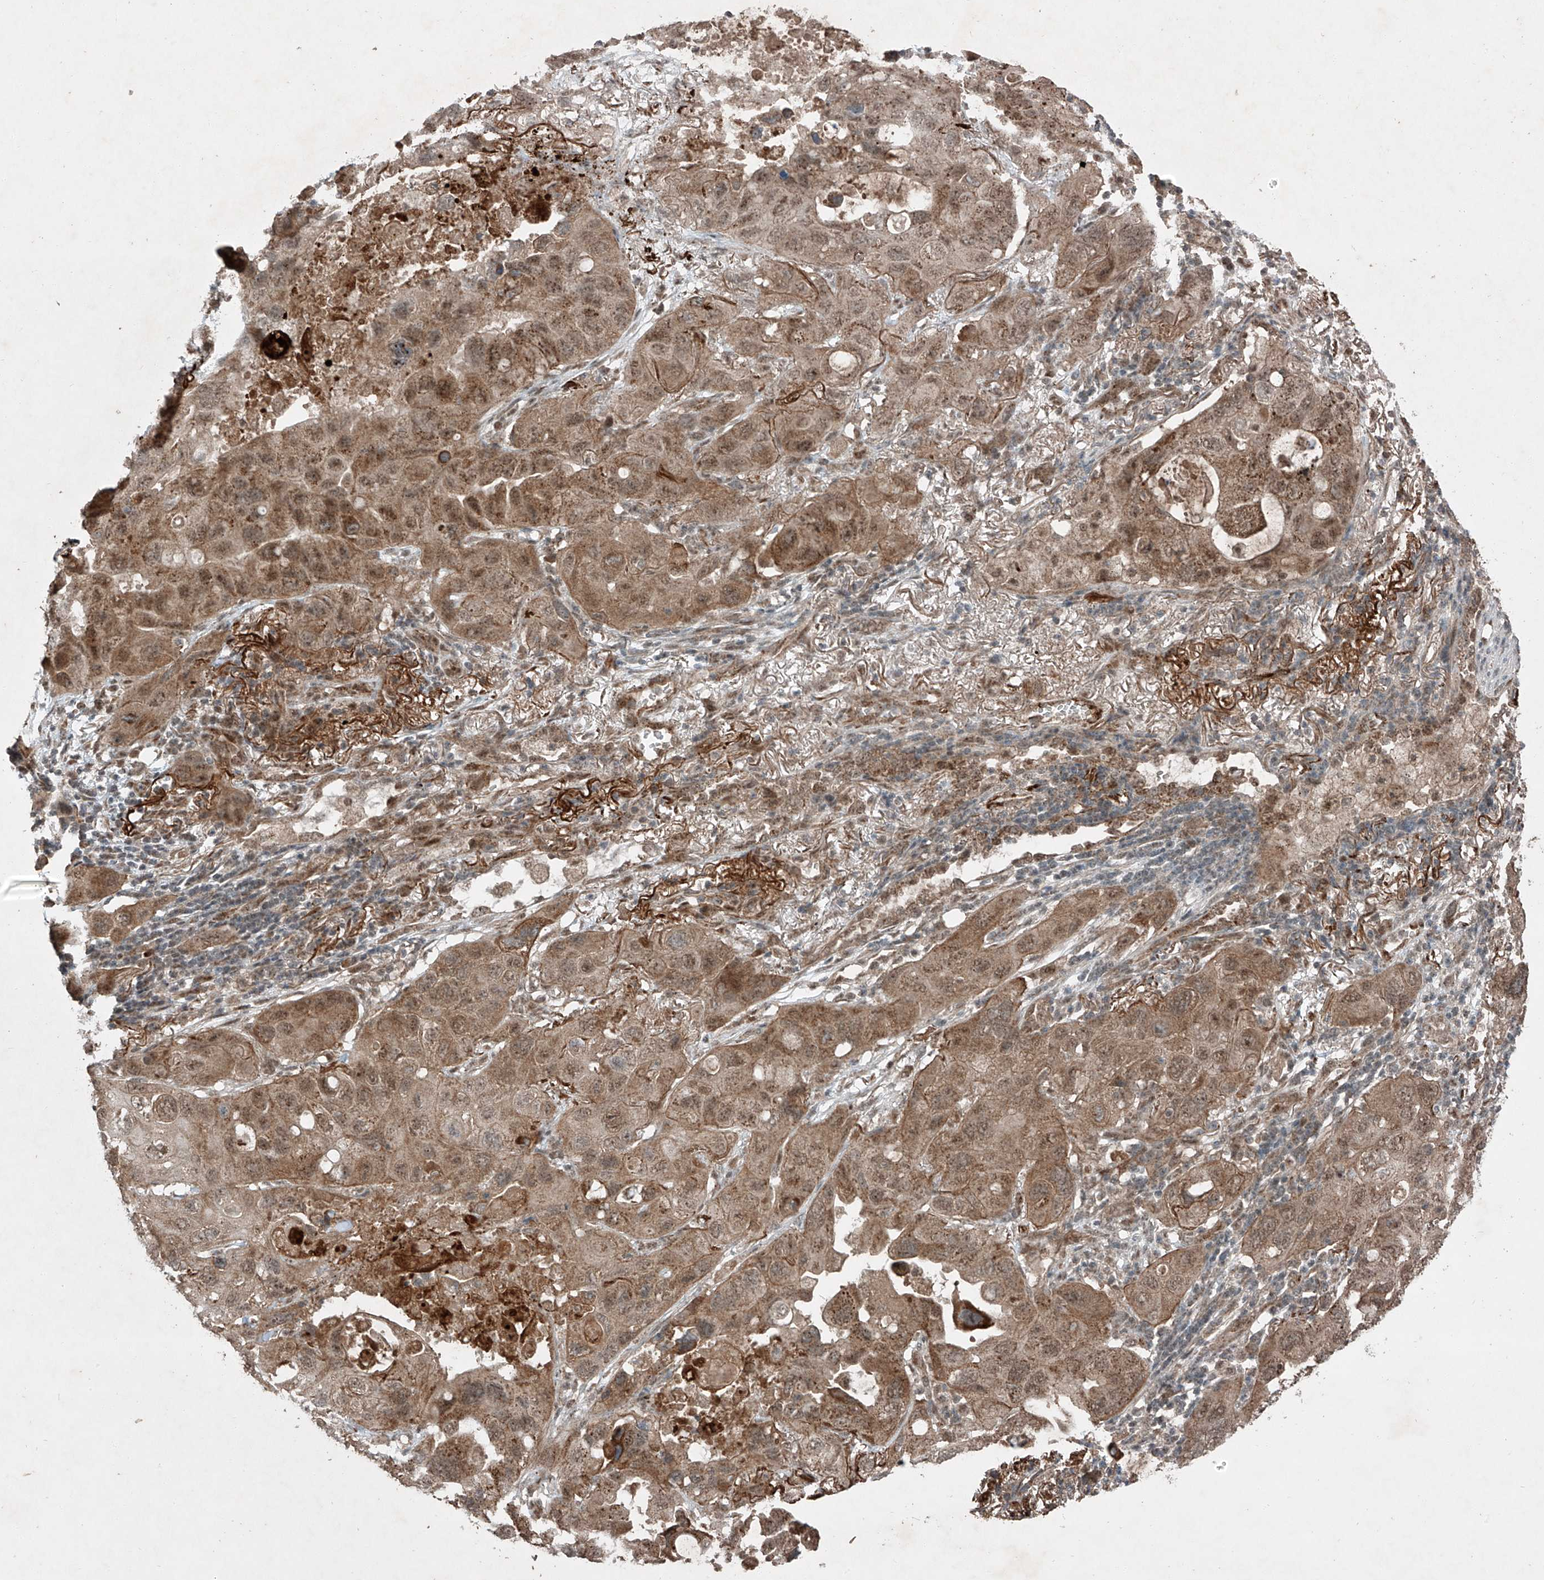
{"staining": {"intensity": "moderate", "quantity": ">75%", "location": "cytoplasmic/membranous,nuclear"}, "tissue": "lung cancer", "cell_type": "Tumor cells", "image_type": "cancer", "snomed": [{"axis": "morphology", "description": "Squamous cell carcinoma, NOS"}, {"axis": "topography", "description": "Lung"}], "caption": "Human squamous cell carcinoma (lung) stained with a protein marker displays moderate staining in tumor cells.", "gene": "ZNF620", "patient": {"sex": "female", "age": 73}}